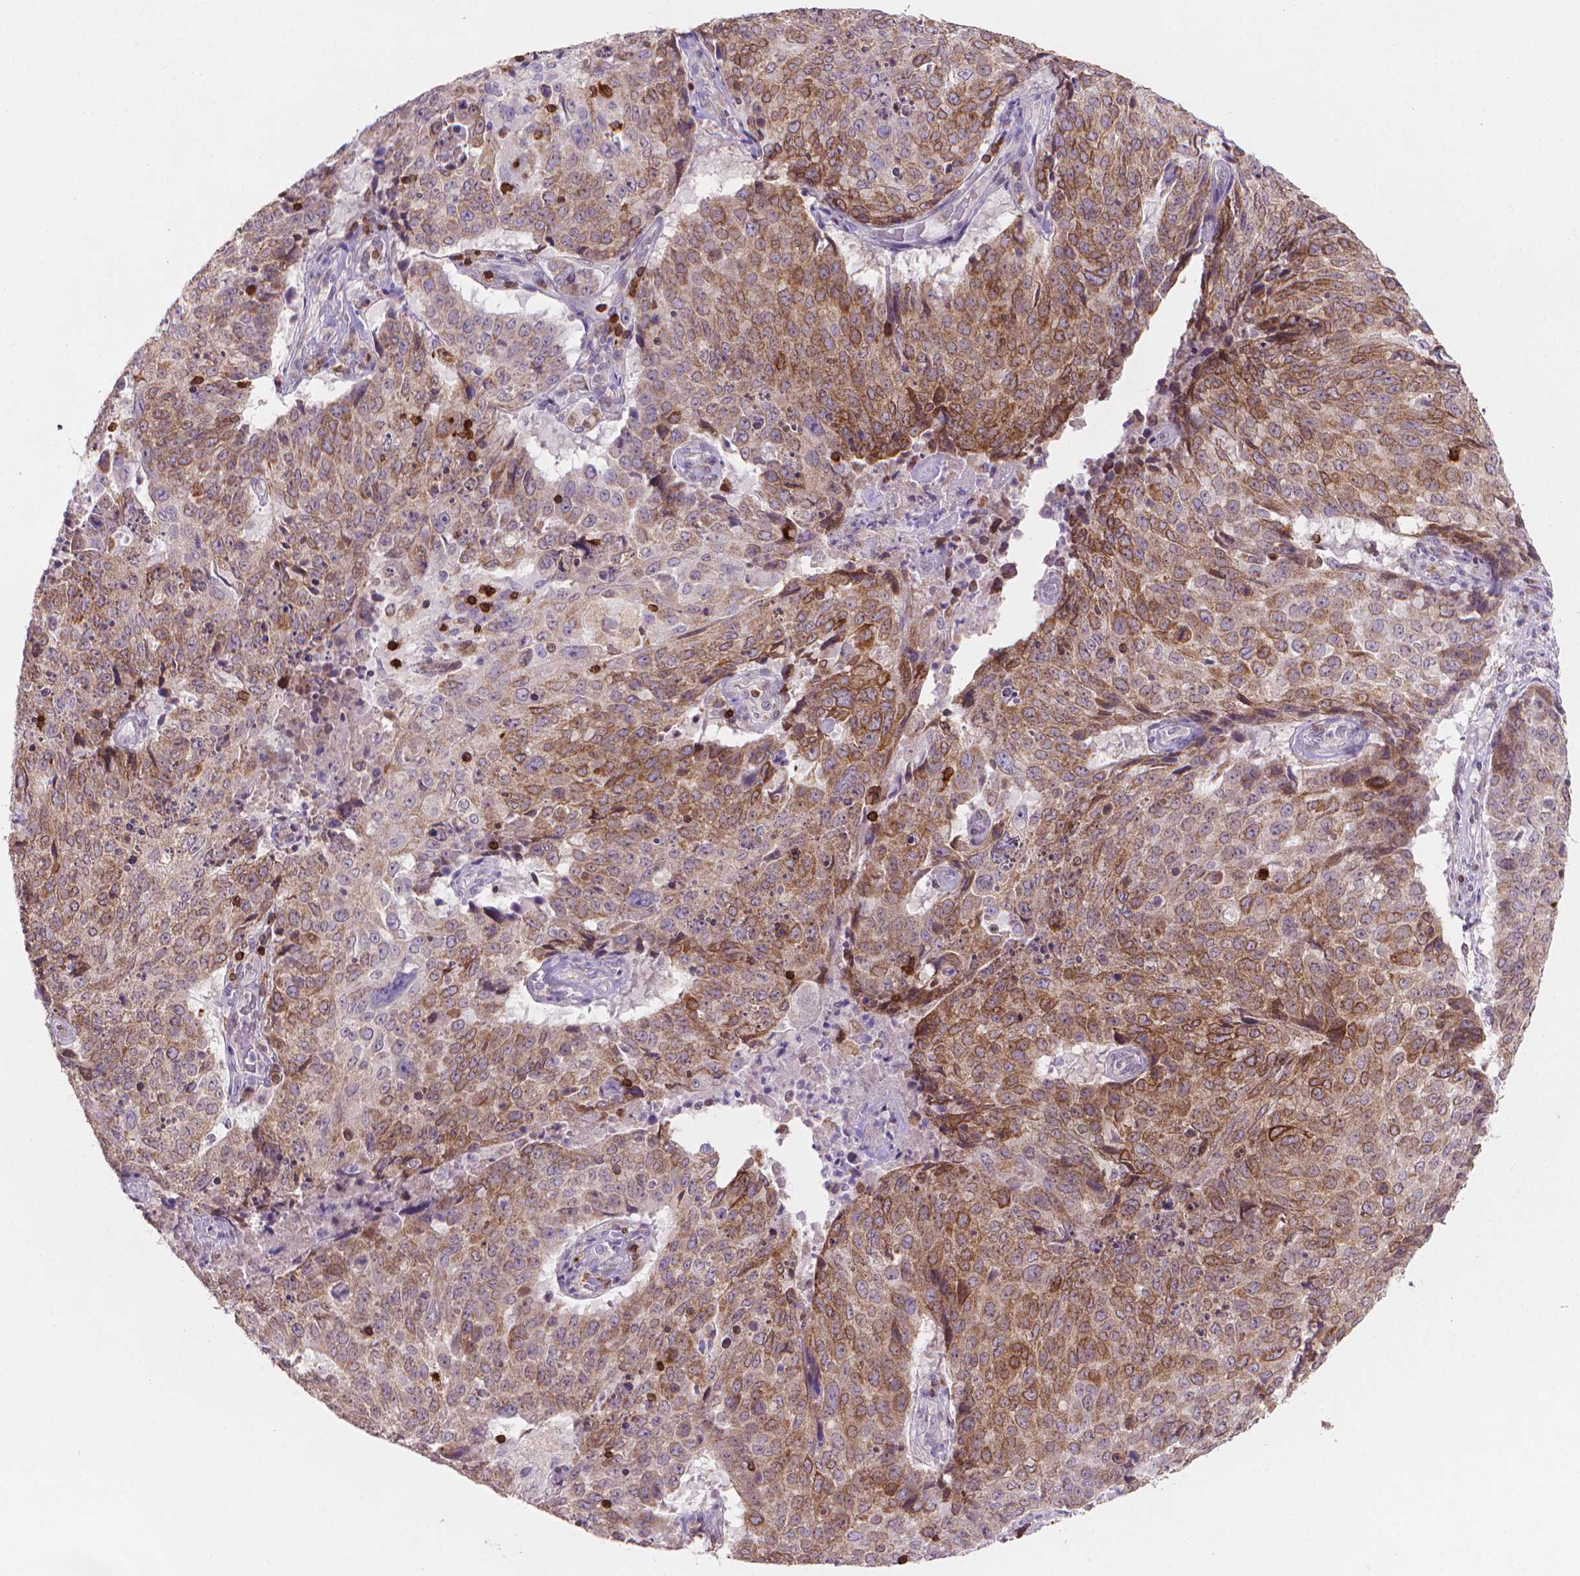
{"staining": {"intensity": "moderate", "quantity": "25%-75%", "location": "cytoplasmic/membranous"}, "tissue": "lung cancer", "cell_type": "Tumor cells", "image_type": "cancer", "snomed": [{"axis": "morphology", "description": "Normal tissue, NOS"}, {"axis": "morphology", "description": "Squamous cell carcinoma, NOS"}, {"axis": "topography", "description": "Bronchus"}, {"axis": "topography", "description": "Lung"}], "caption": "Immunohistochemistry (IHC) histopathology image of squamous cell carcinoma (lung) stained for a protein (brown), which reveals medium levels of moderate cytoplasmic/membranous expression in about 25%-75% of tumor cells.", "gene": "BCL2", "patient": {"sex": "male", "age": 64}}